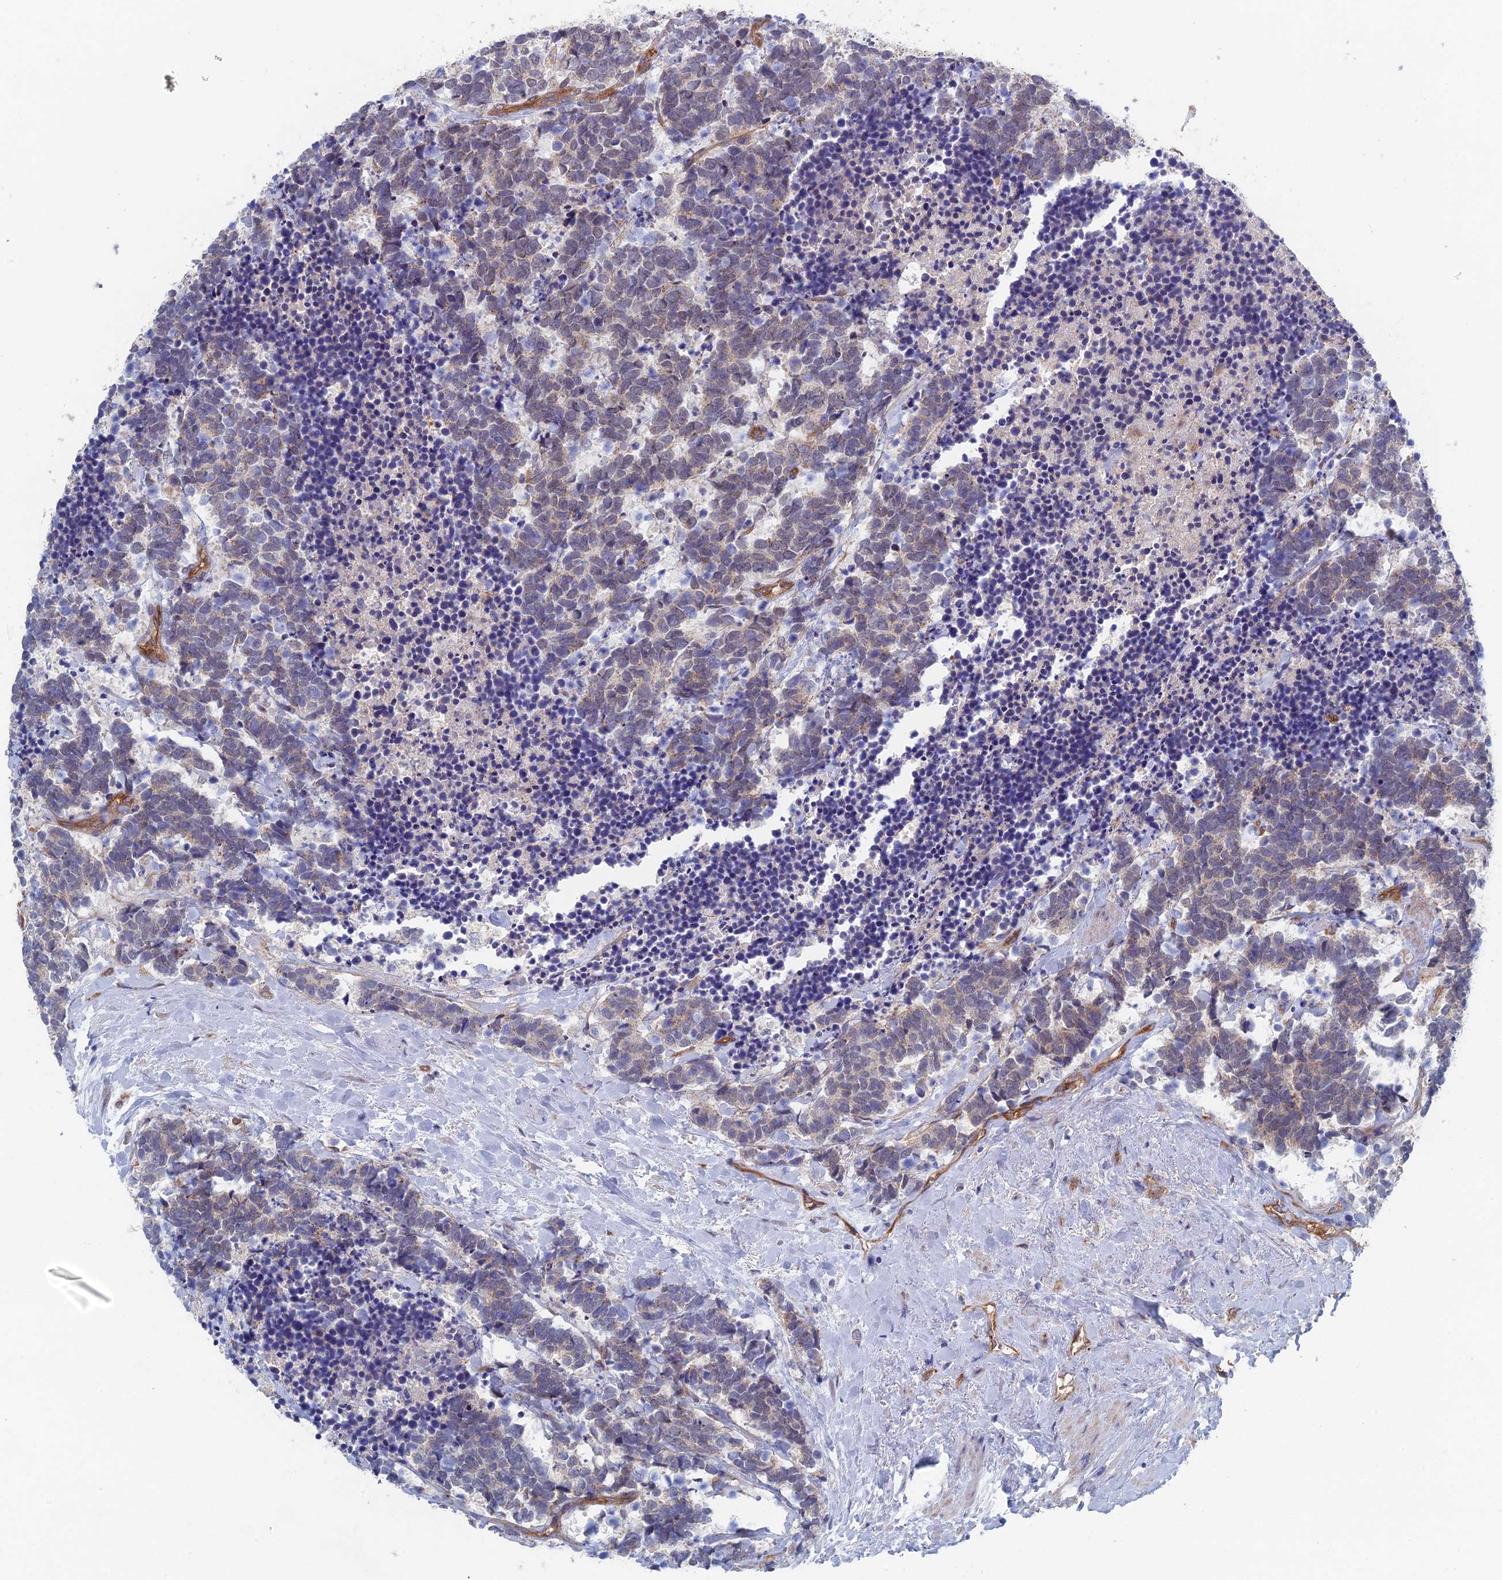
{"staining": {"intensity": "weak", "quantity": "25%-75%", "location": "cytoplasmic/membranous"}, "tissue": "carcinoid", "cell_type": "Tumor cells", "image_type": "cancer", "snomed": [{"axis": "morphology", "description": "Carcinoma, NOS"}, {"axis": "morphology", "description": "Carcinoid, malignant, NOS"}, {"axis": "topography", "description": "Prostate"}], "caption": "A high-resolution histopathology image shows IHC staining of carcinoid, which reveals weak cytoplasmic/membranous expression in approximately 25%-75% of tumor cells.", "gene": "ARAP3", "patient": {"sex": "male", "age": 57}}